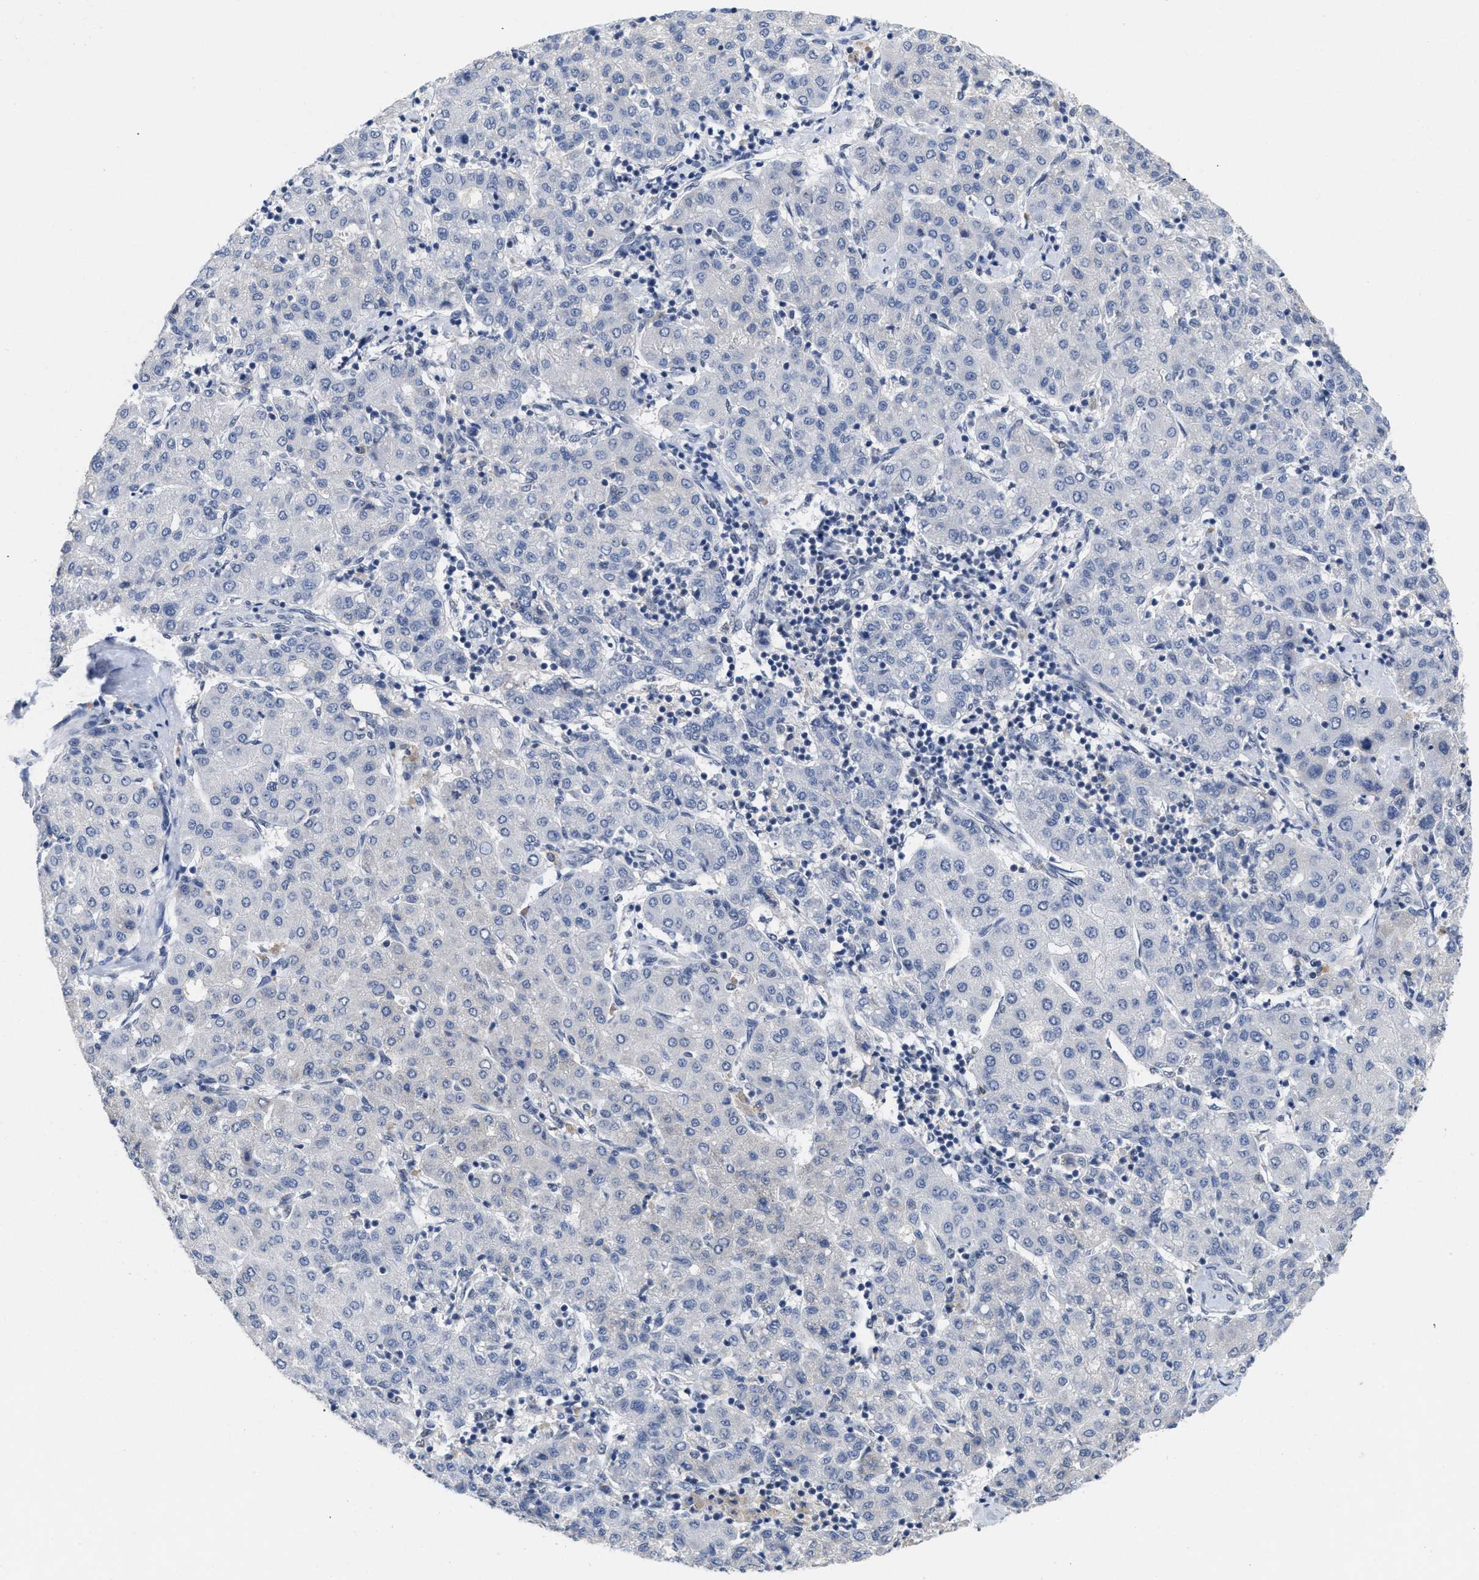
{"staining": {"intensity": "negative", "quantity": "none", "location": "none"}, "tissue": "liver cancer", "cell_type": "Tumor cells", "image_type": "cancer", "snomed": [{"axis": "morphology", "description": "Carcinoma, Hepatocellular, NOS"}, {"axis": "topography", "description": "Liver"}], "caption": "DAB (3,3'-diaminobenzidine) immunohistochemical staining of human liver cancer (hepatocellular carcinoma) displays no significant positivity in tumor cells.", "gene": "GGNBP2", "patient": {"sex": "male", "age": 65}}